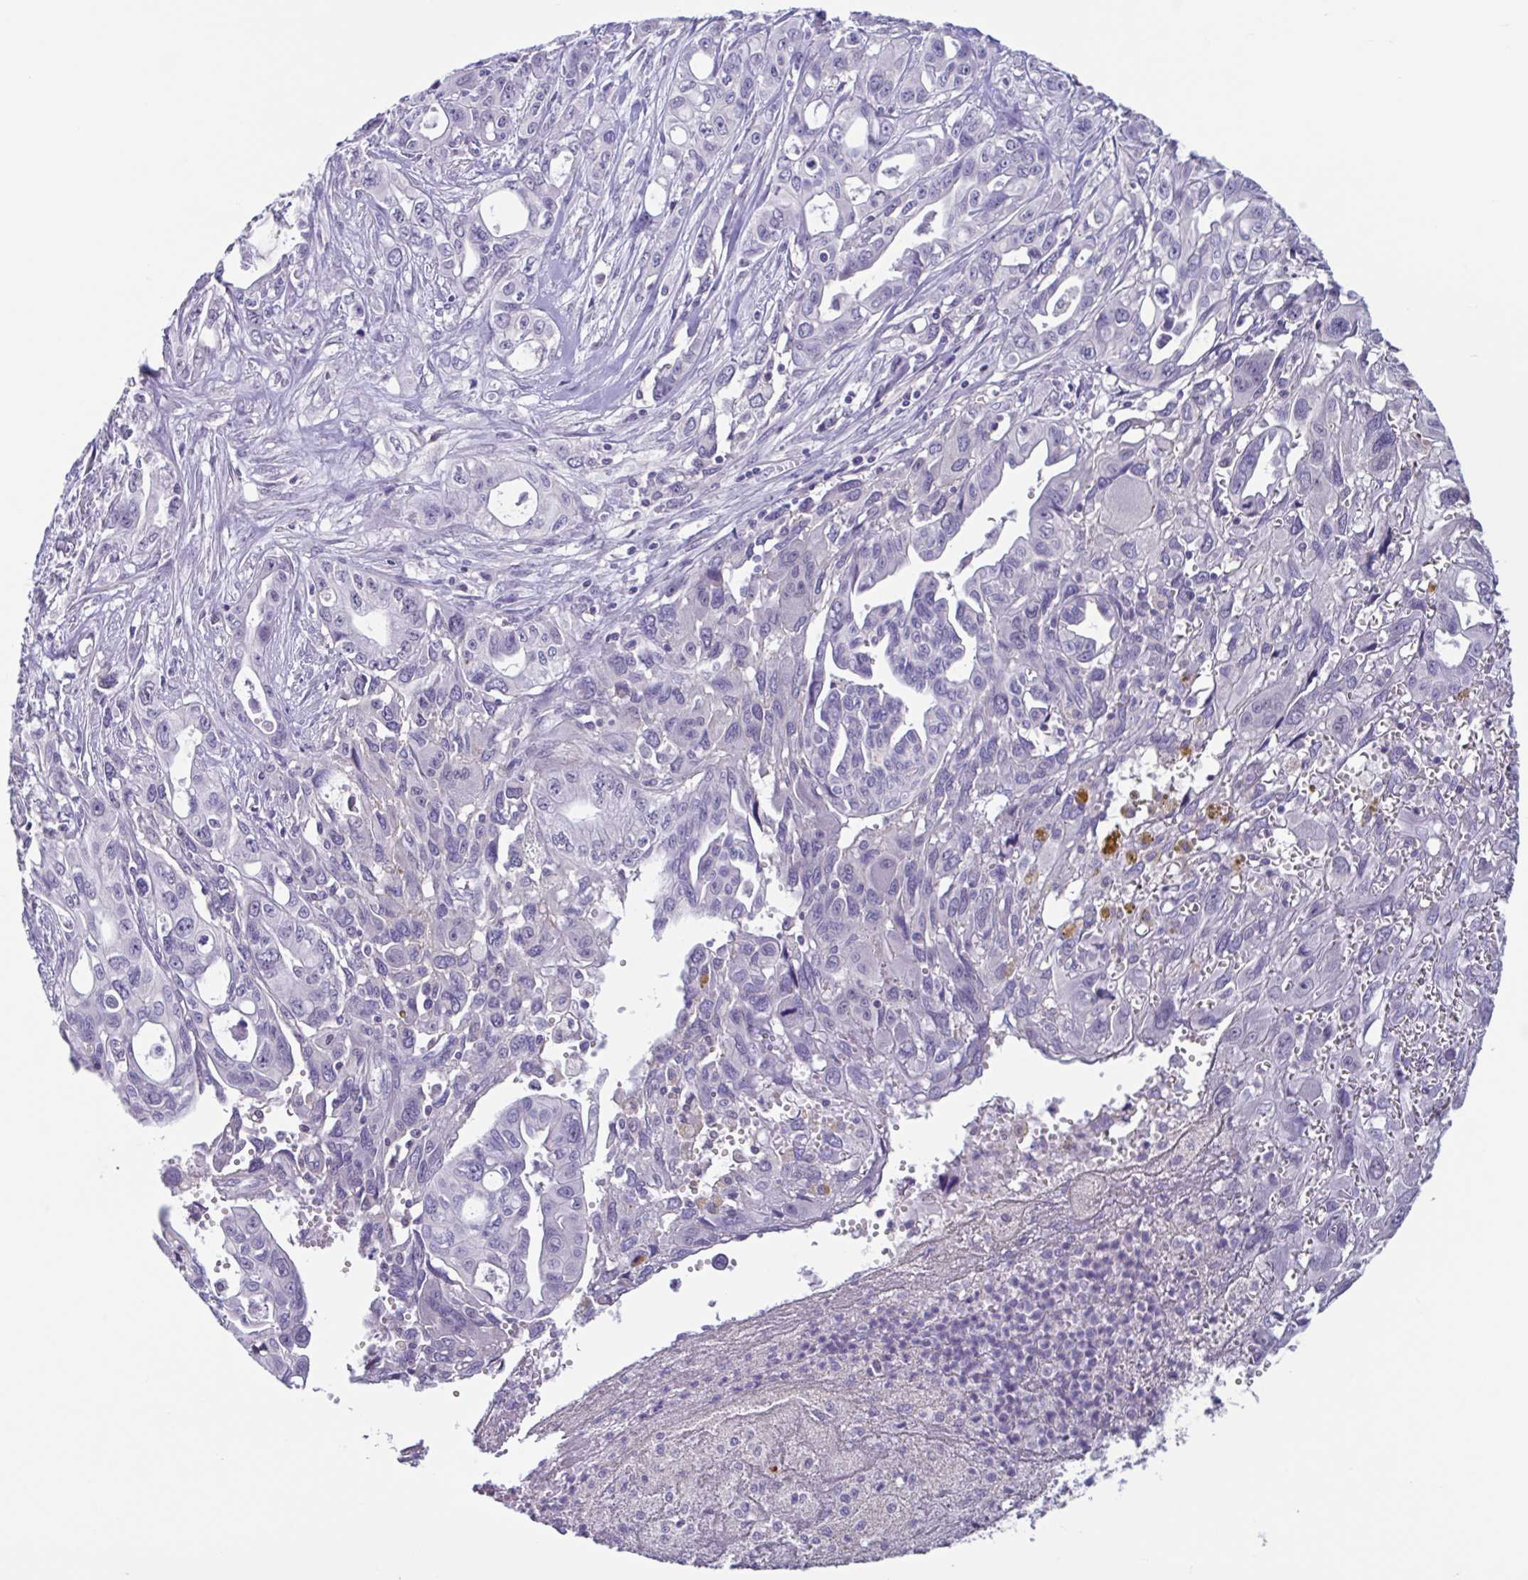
{"staining": {"intensity": "negative", "quantity": "none", "location": "none"}, "tissue": "pancreatic cancer", "cell_type": "Tumor cells", "image_type": "cancer", "snomed": [{"axis": "morphology", "description": "Adenocarcinoma, NOS"}, {"axis": "topography", "description": "Pancreas"}], "caption": "High power microscopy histopathology image of an immunohistochemistry (IHC) image of pancreatic adenocarcinoma, revealing no significant expression in tumor cells.", "gene": "ACTRT3", "patient": {"sex": "female", "age": 47}}